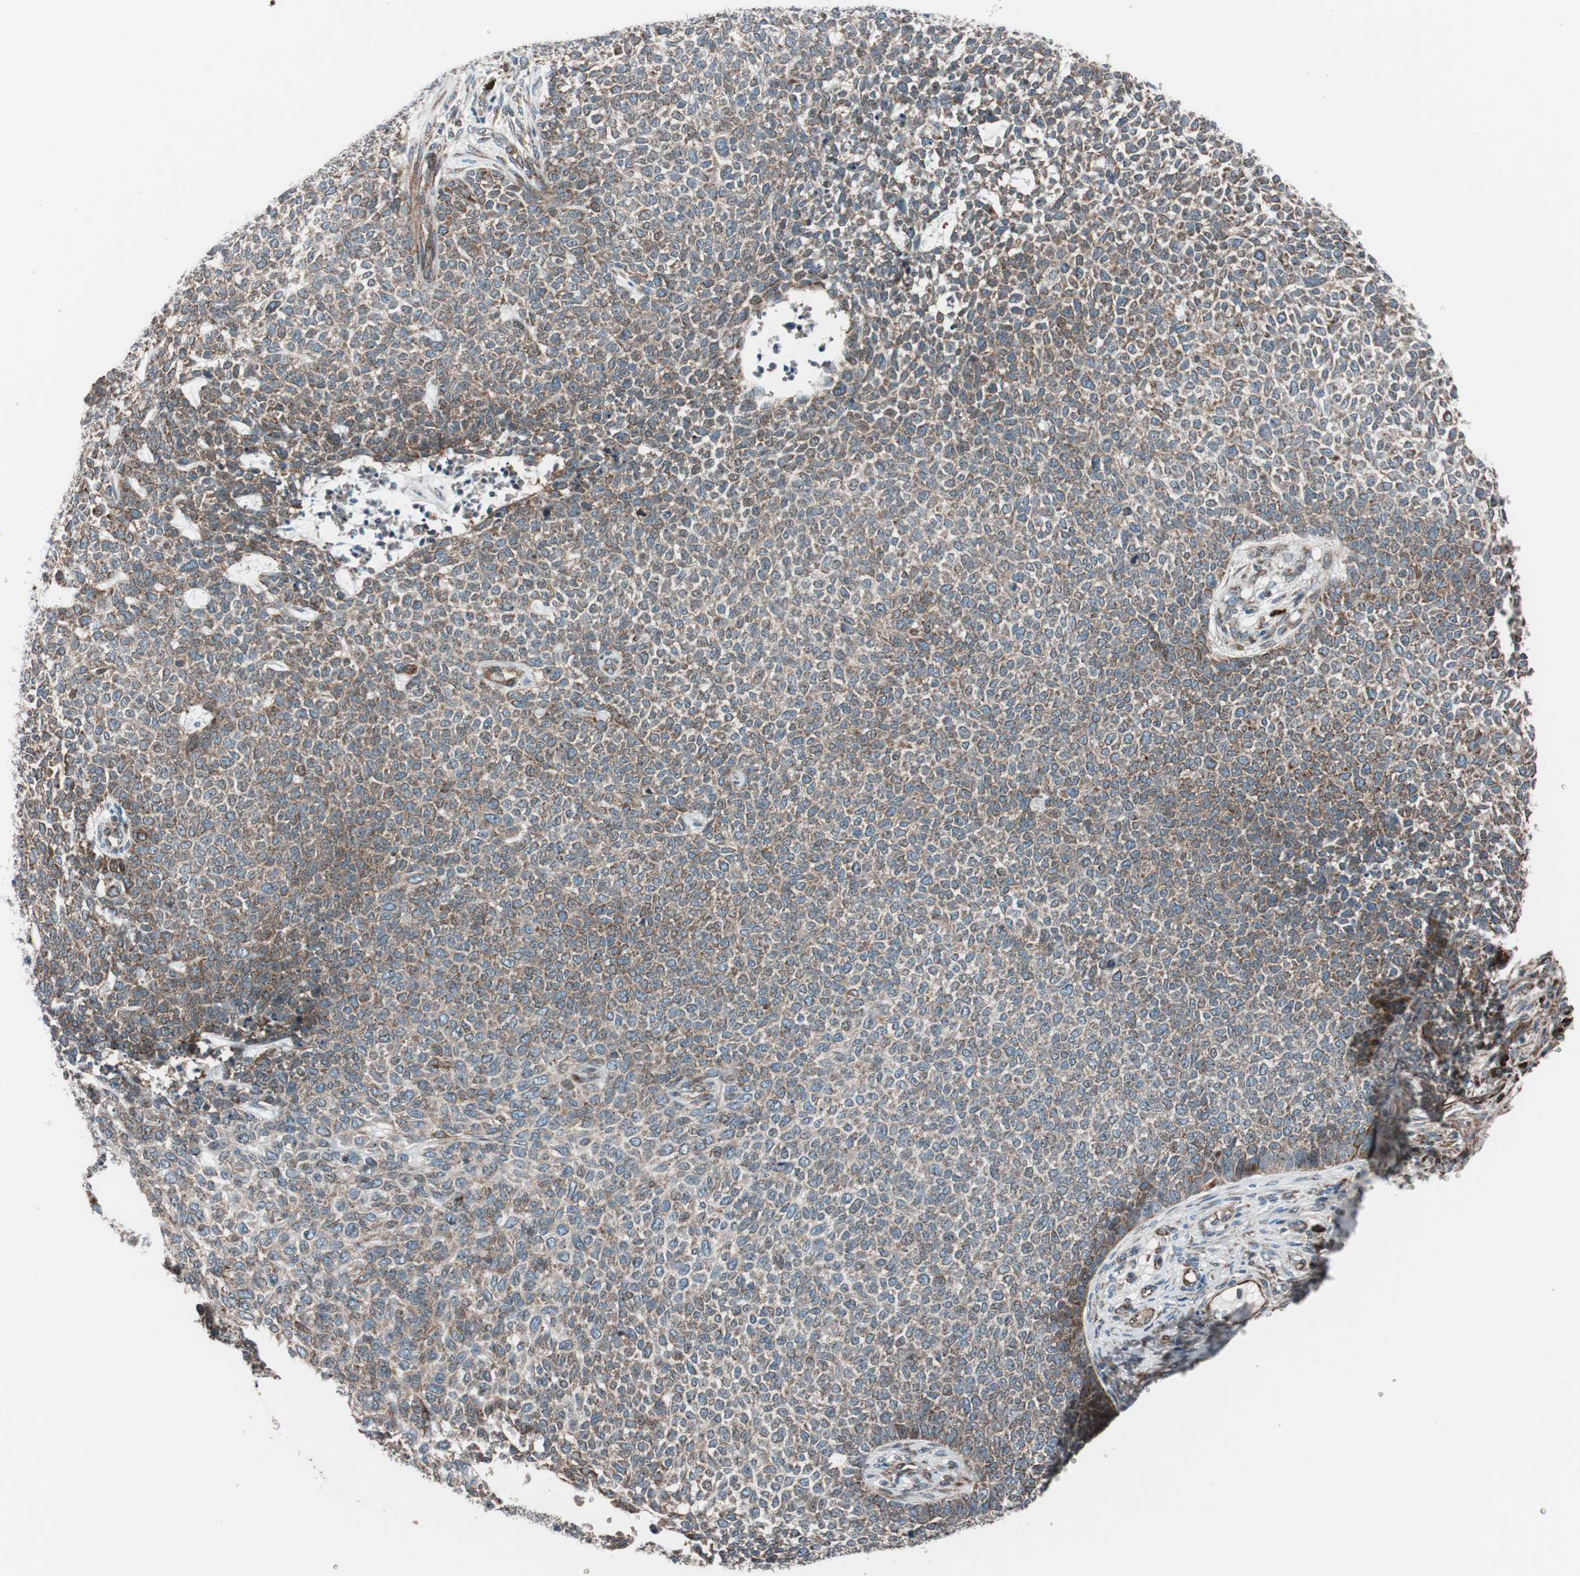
{"staining": {"intensity": "strong", "quantity": ">75%", "location": "cytoplasmic/membranous"}, "tissue": "skin cancer", "cell_type": "Tumor cells", "image_type": "cancer", "snomed": [{"axis": "morphology", "description": "Basal cell carcinoma"}, {"axis": "topography", "description": "Skin"}], "caption": "About >75% of tumor cells in human skin basal cell carcinoma display strong cytoplasmic/membranous protein staining as visualized by brown immunohistochemical staining.", "gene": "CCL14", "patient": {"sex": "female", "age": 84}}